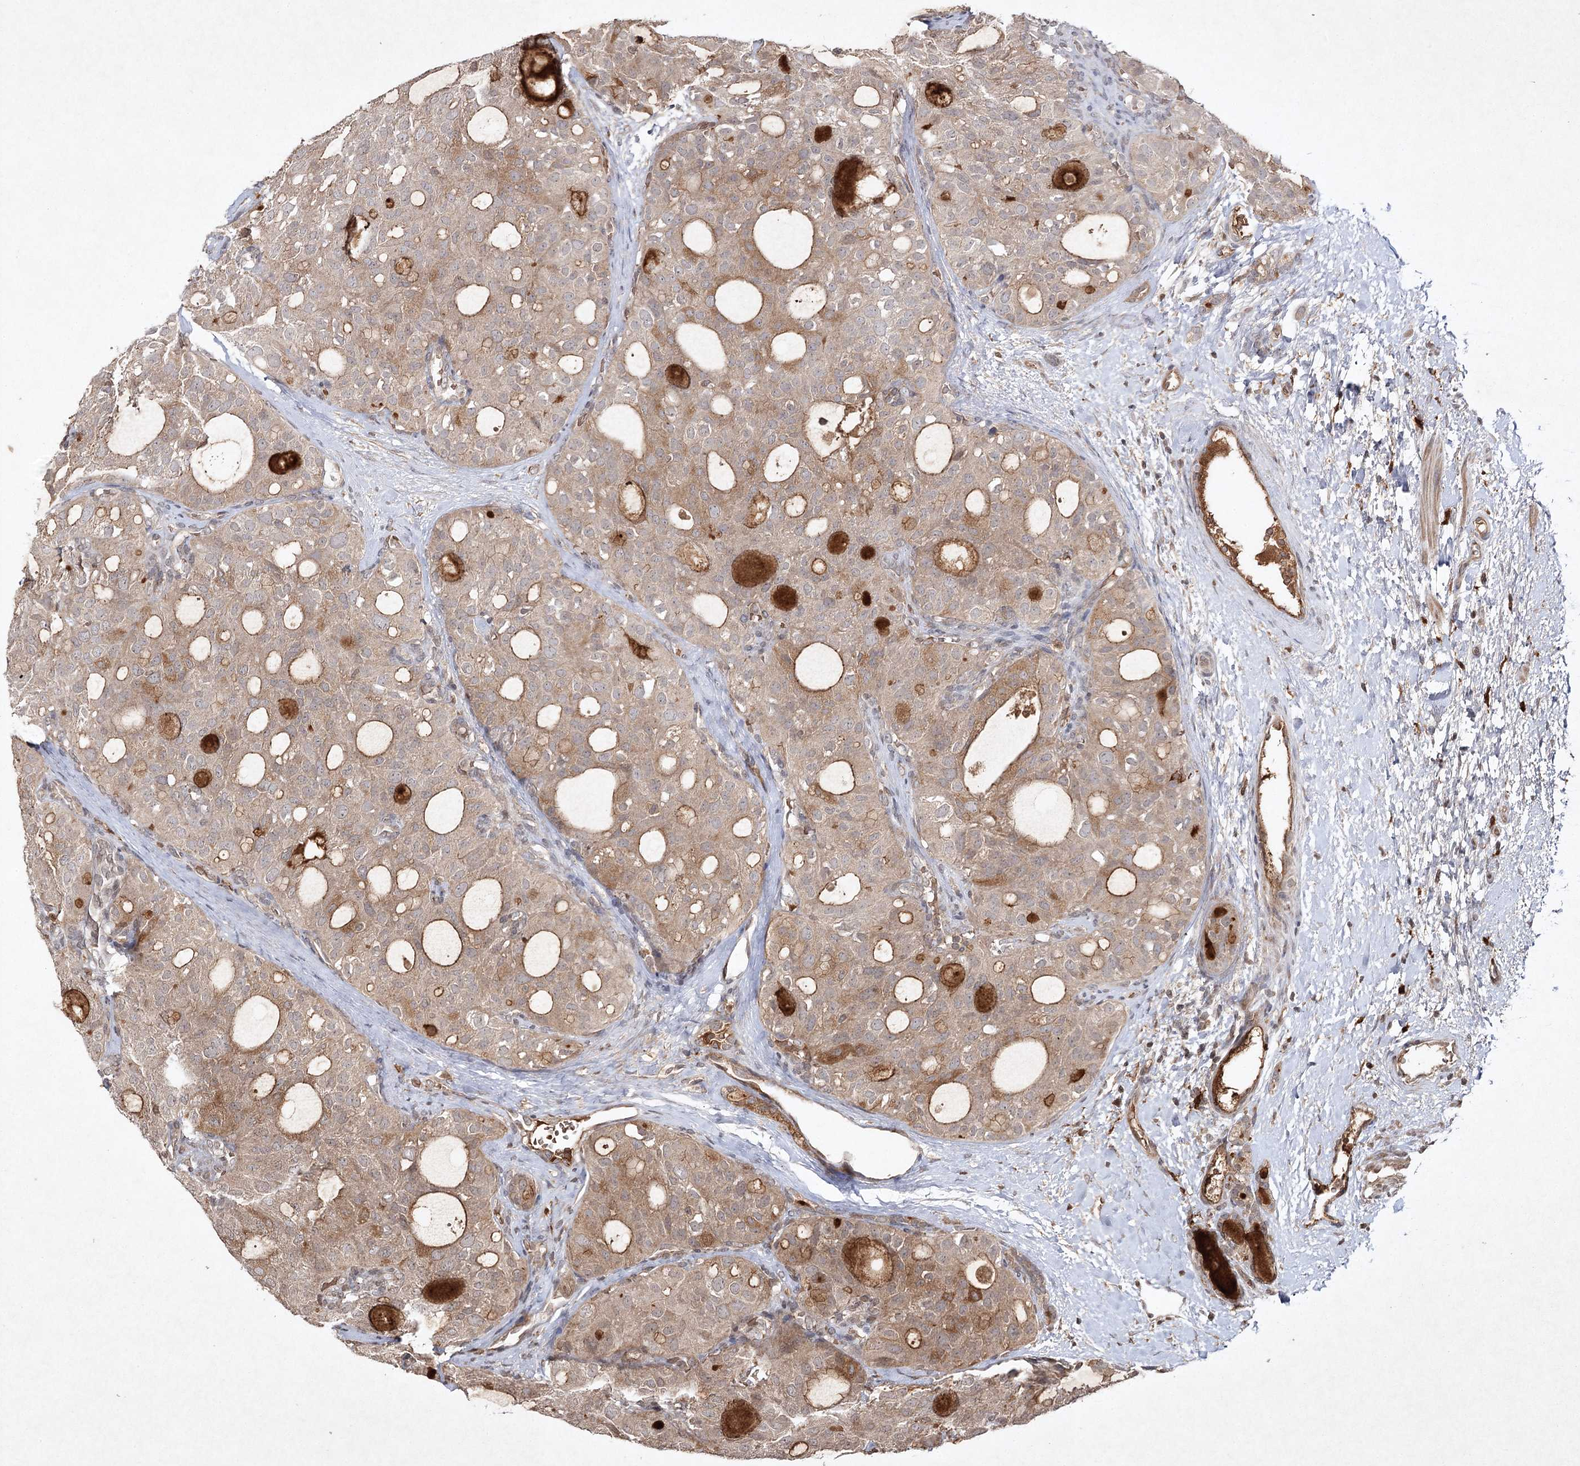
{"staining": {"intensity": "moderate", "quantity": "<25%", "location": "cytoplasmic/membranous"}, "tissue": "thyroid cancer", "cell_type": "Tumor cells", "image_type": "cancer", "snomed": [{"axis": "morphology", "description": "Follicular adenoma carcinoma, NOS"}, {"axis": "topography", "description": "Thyroid gland"}], "caption": "Tumor cells display moderate cytoplasmic/membranous positivity in approximately <25% of cells in thyroid cancer (follicular adenoma carcinoma).", "gene": "CYP2B6", "patient": {"sex": "male", "age": 75}}